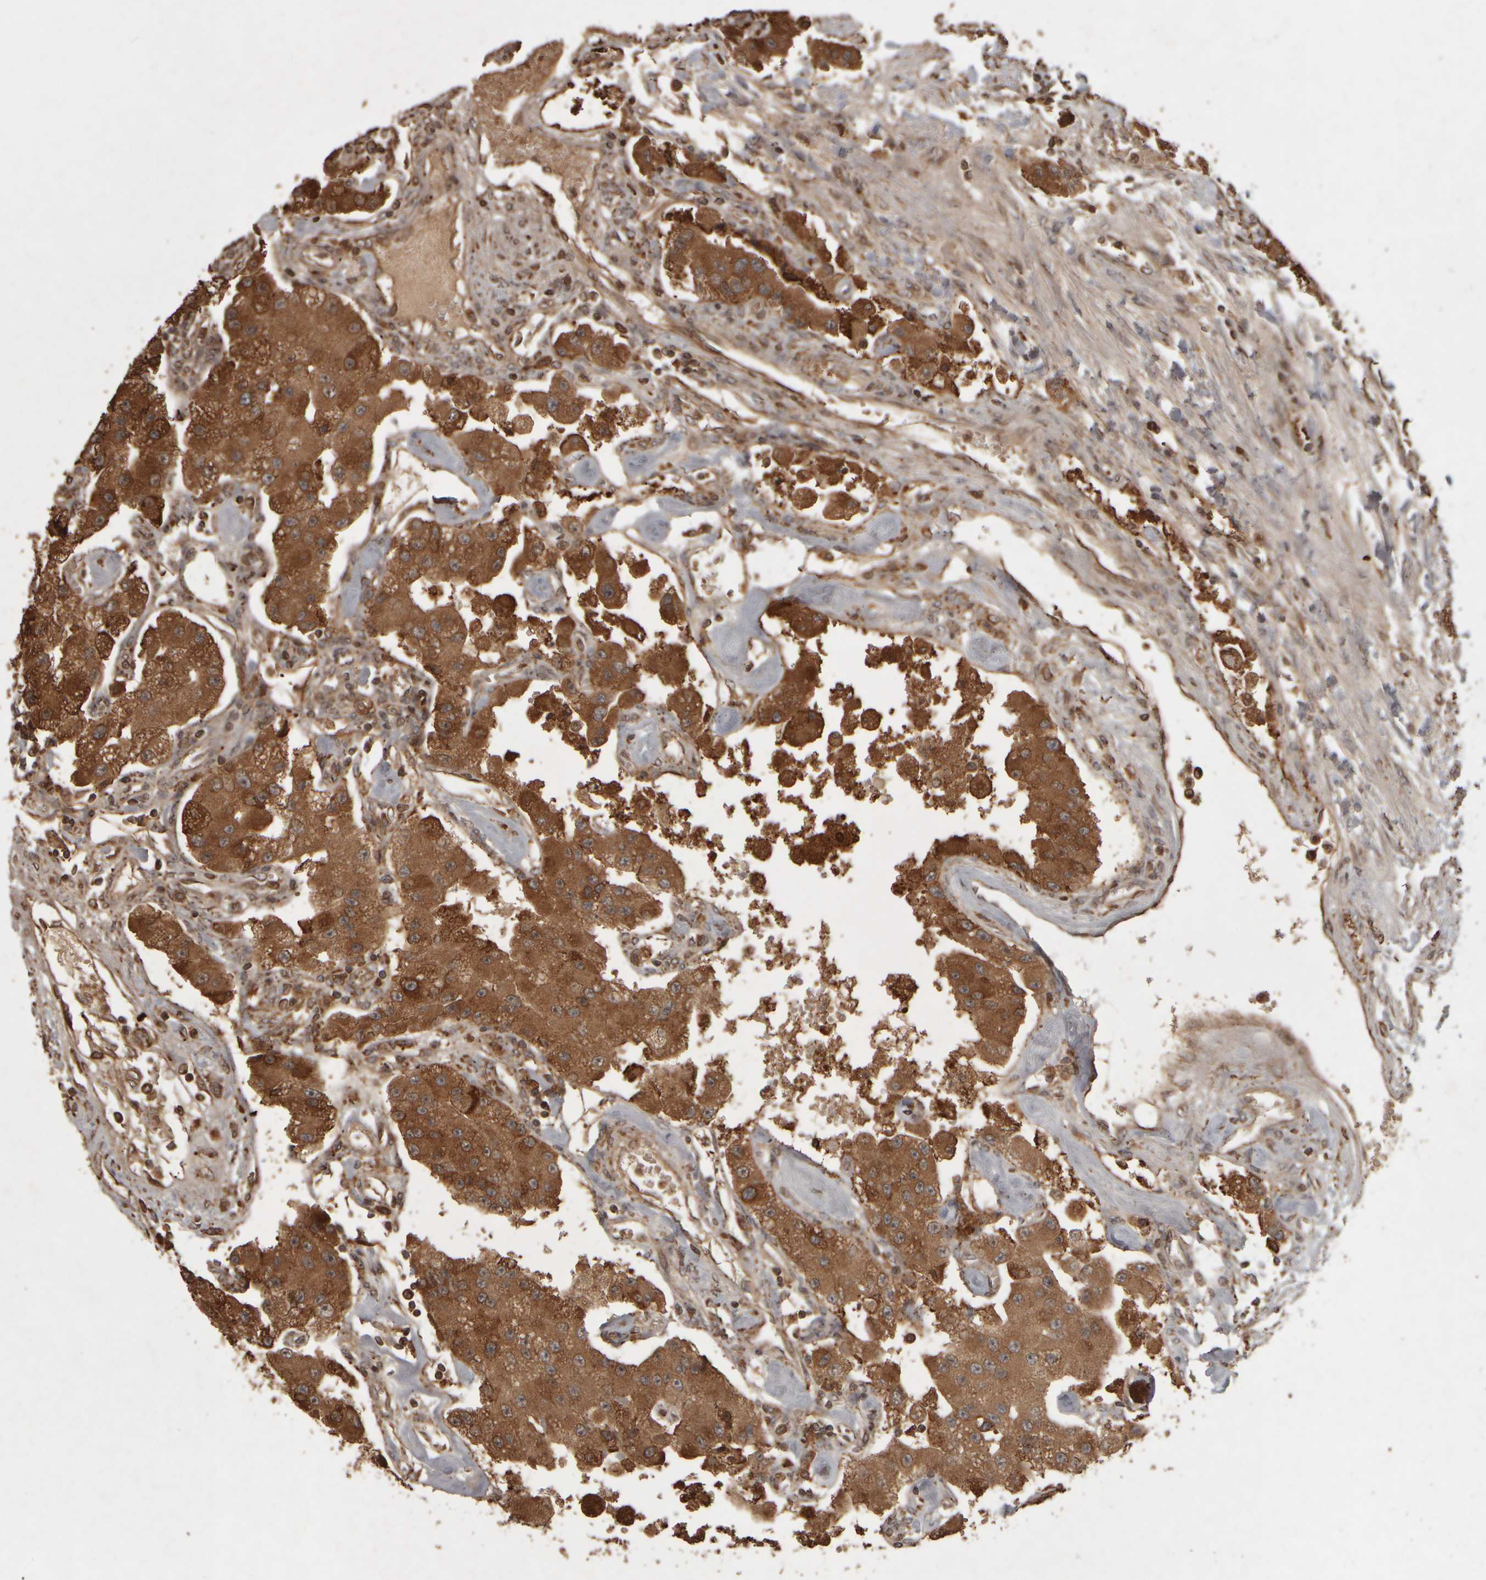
{"staining": {"intensity": "strong", "quantity": ">75%", "location": "cytoplasmic/membranous"}, "tissue": "carcinoid", "cell_type": "Tumor cells", "image_type": "cancer", "snomed": [{"axis": "morphology", "description": "Carcinoid, malignant, NOS"}, {"axis": "topography", "description": "Pancreas"}], "caption": "A high-resolution micrograph shows IHC staining of carcinoid, which reveals strong cytoplasmic/membranous positivity in about >75% of tumor cells.", "gene": "AGBL3", "patient": {"sex": "male", "age": 41}}